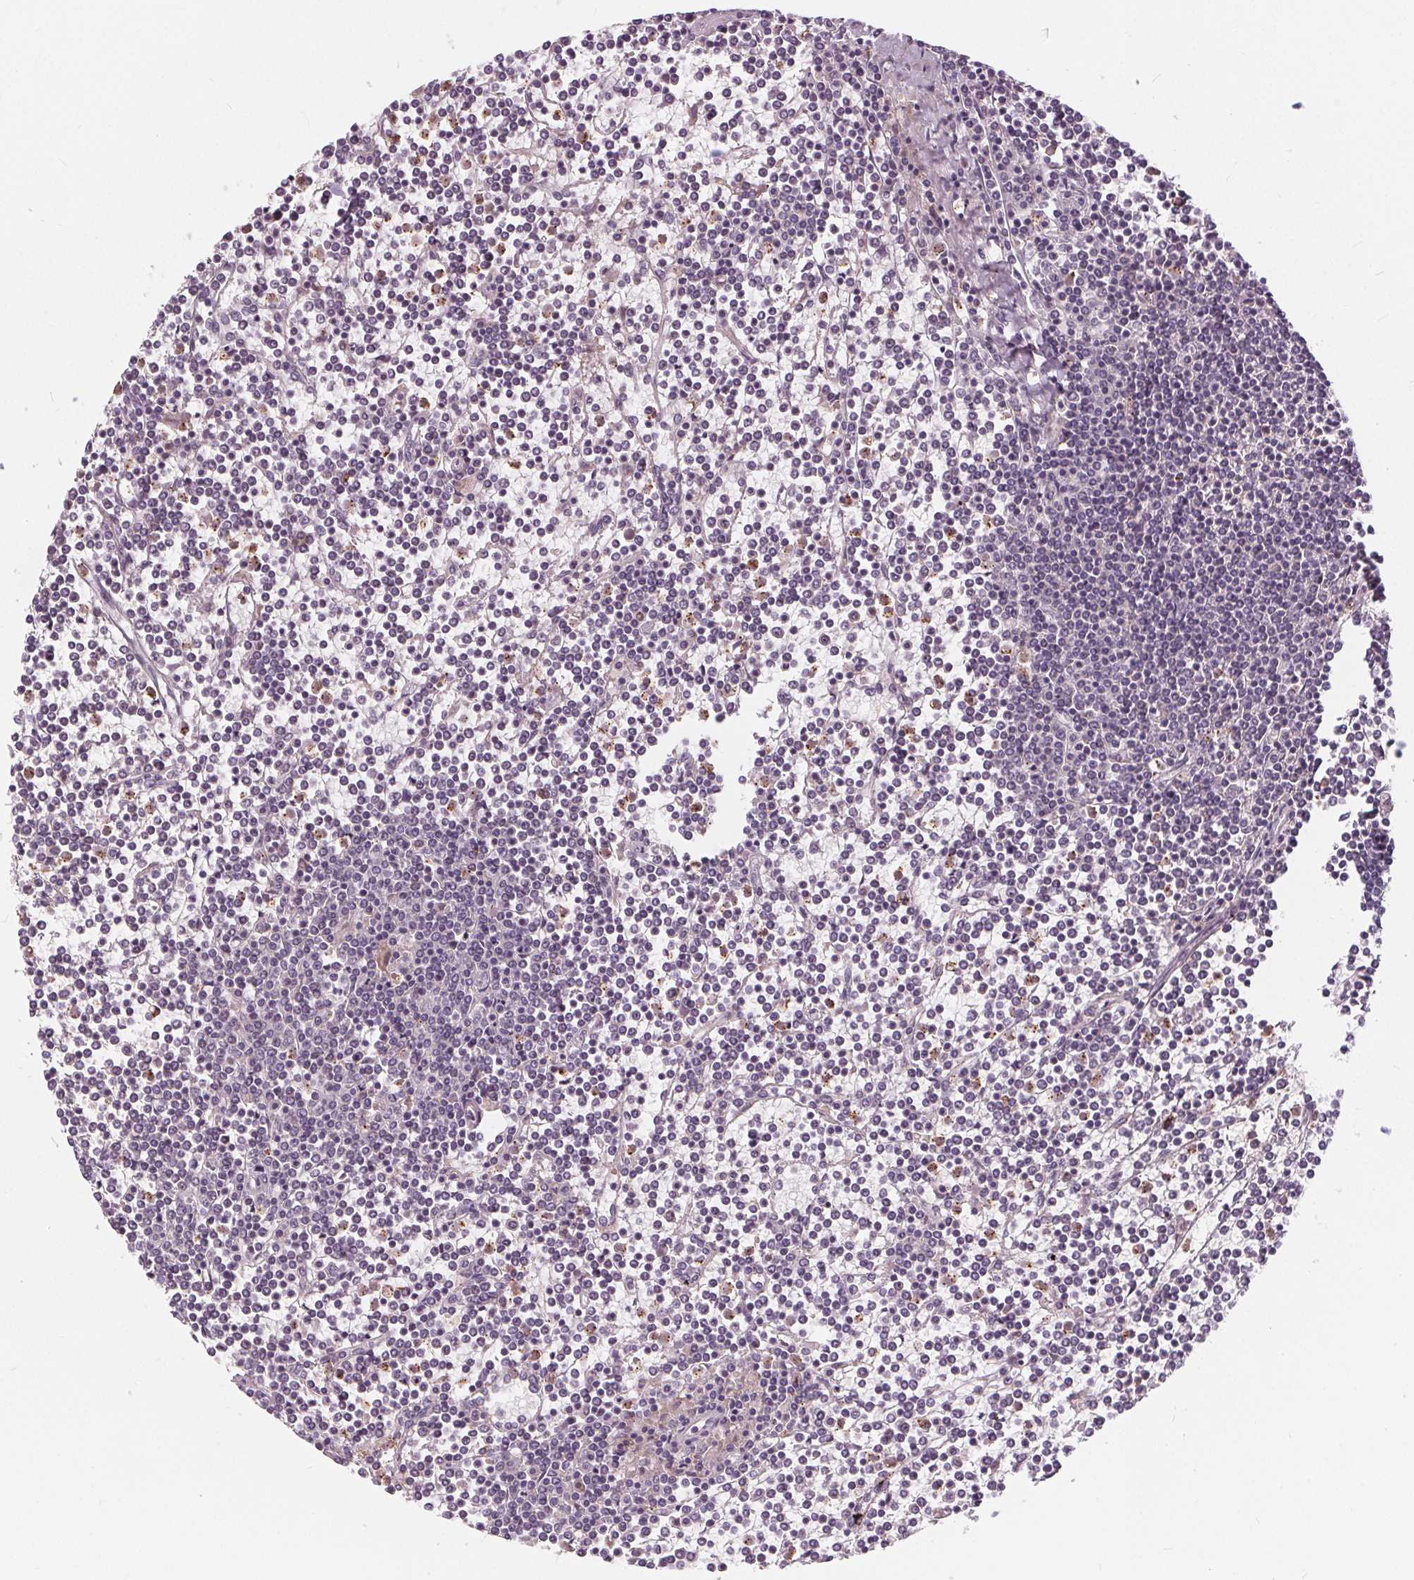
{"staining": {"intensity": "negative", "quantity": "none", "location": "none"}, "tissue": "lymphoma", "cell_type": "Tumor cells", "image_type": "cancer", "snomed": [{"axis": "morphology", "description": "Malignant lymphoma, non-Hodgkin's type, Low grade"}, {"axis": "topography", "description": "Spleen"}], "caption": "IHC histopathology image of neoplastic tissue: human lymphoma stained with DAB (3,3'-diaminobenzidine) demonstrates no significant protein expression in tumor cells.", "gene": "HAAO", "patient": {"sex": "female", "age": 19}}